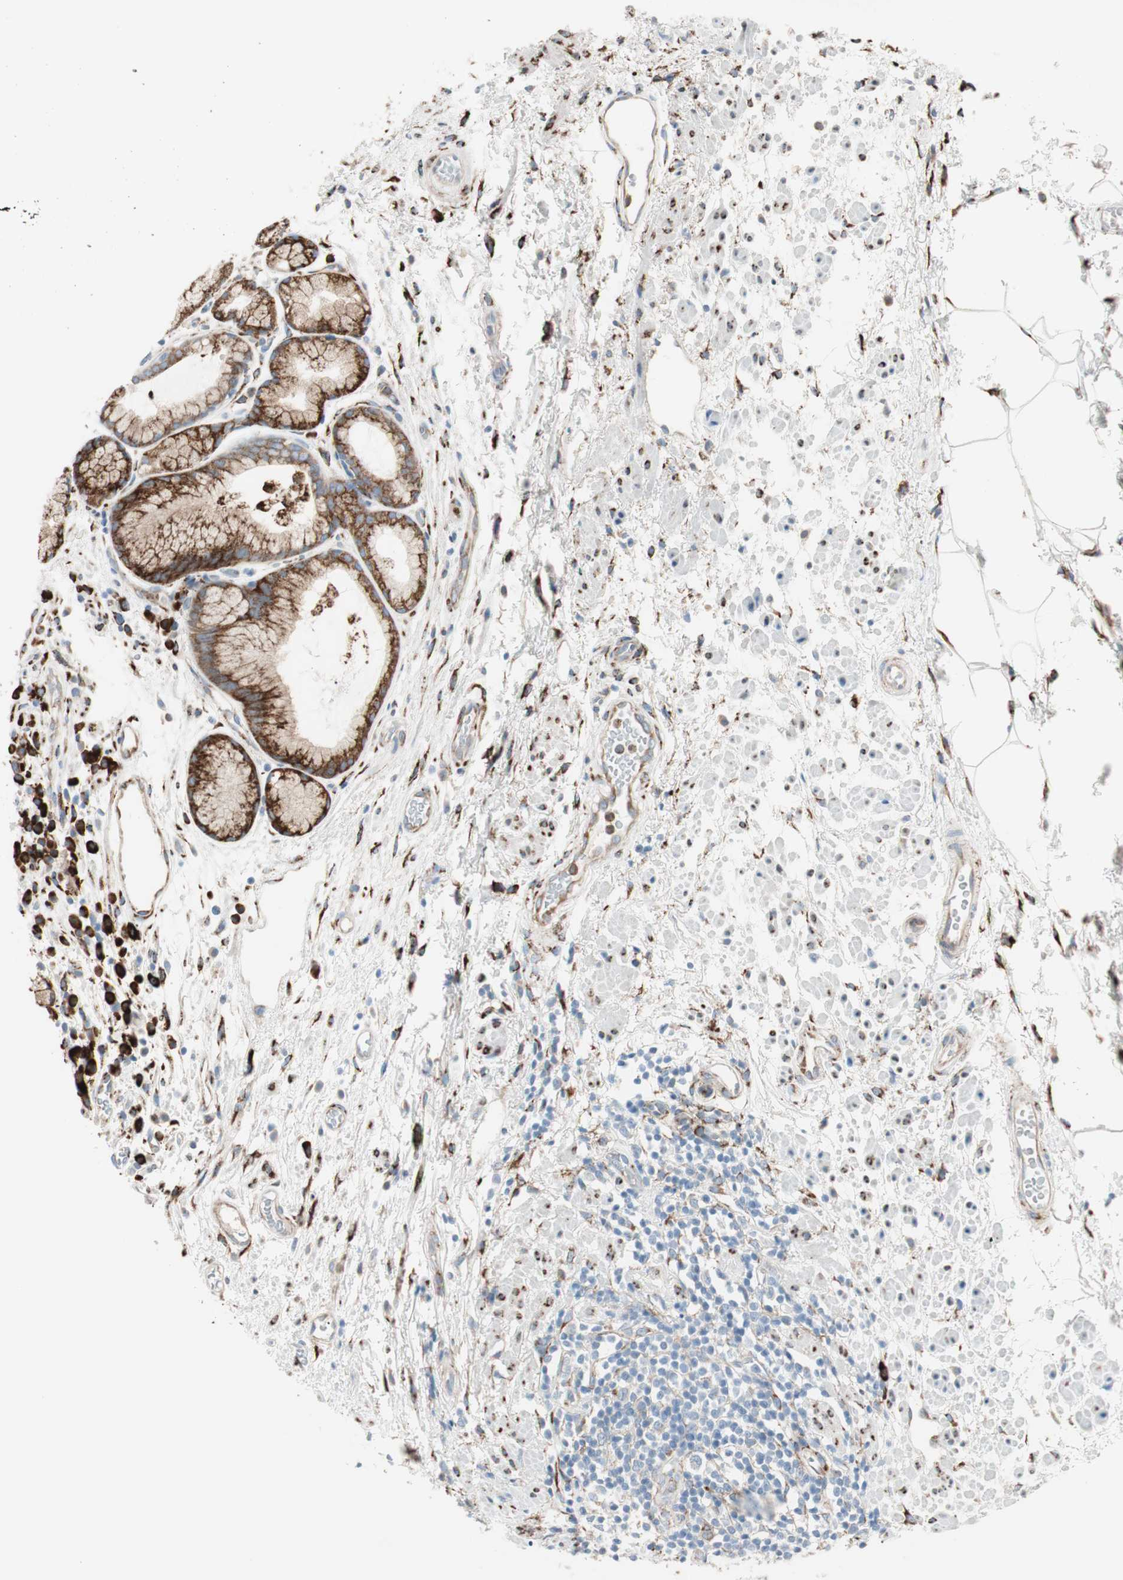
{"staining": {"intensity": "strong", "quantity": ">75%", "location": "cytoplasmic/membranous"}, "tissue": "stomach", "cell_type": "Glandular cells", "image_type": "normal", "snomed": [{"axis": "morphology", "description": "Normal tissue, NOS"}, {"axis": "topography", "description": "Stomach, upper"}], "caption": "Strong cytoplasmic/membranous staining for a protein is appreciated in about >75% of glandular cells of benign stomach using immunohistochemistry.", "gene": "P4HTM", "patient": {"sex": "male", "age": 72}}